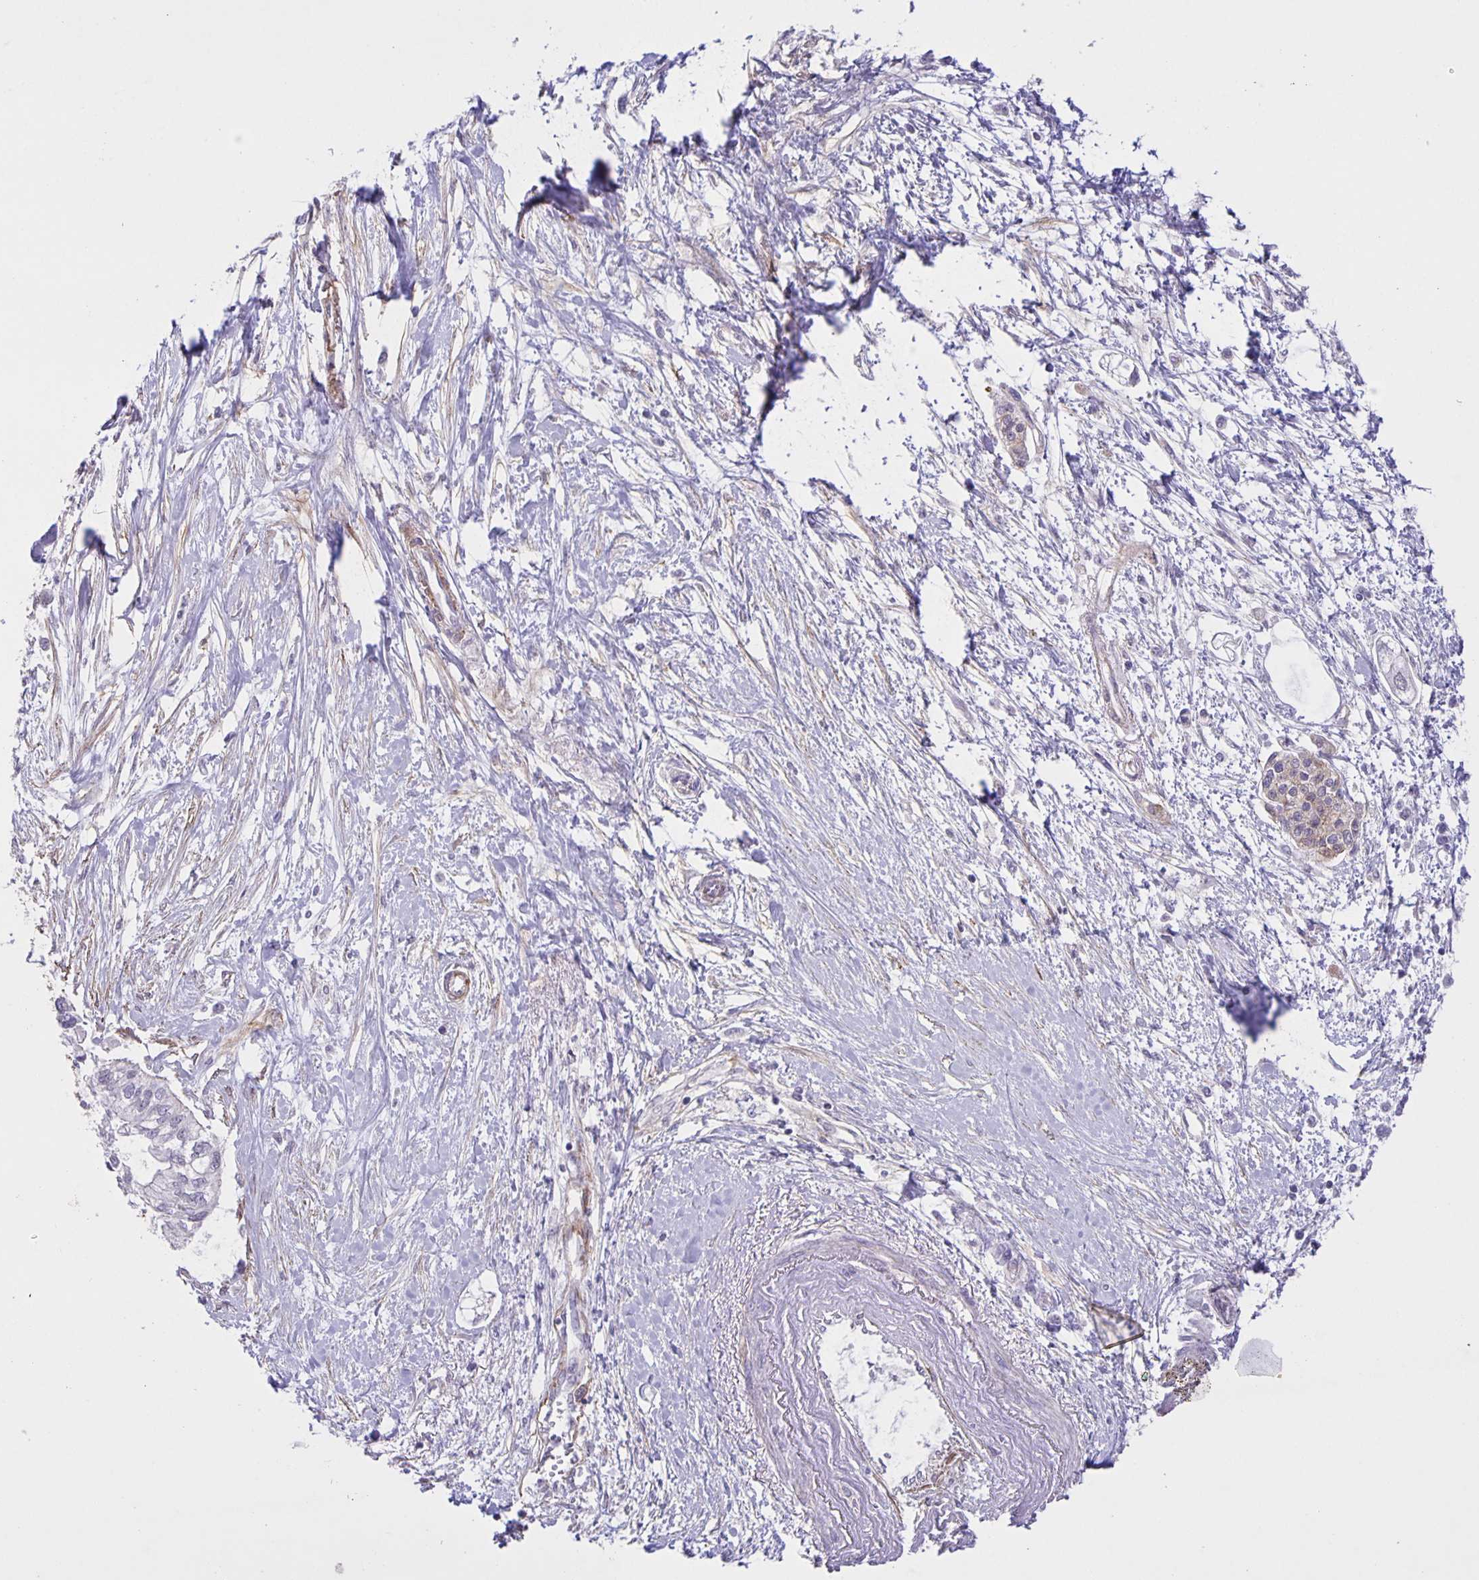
{"staining": {"intensity": "negative", "quantity": "none", "location": "none"}, "tissue": "pancreatic cancer", "cell_type": "Tumor cells", "image_type": "cancer", "snomed": [{"axis": "morphology", "description": "Adenocarcinoma, NOS"}, {"axis": "topography", "description": "Pancreas"}], "caption": "Immunohistochemical staining of pancreatic cancer demonstrates no significant positivity in tumor cells.", "gene": "SRCIN1", "patient": {"sex": "female", "age": 77}}